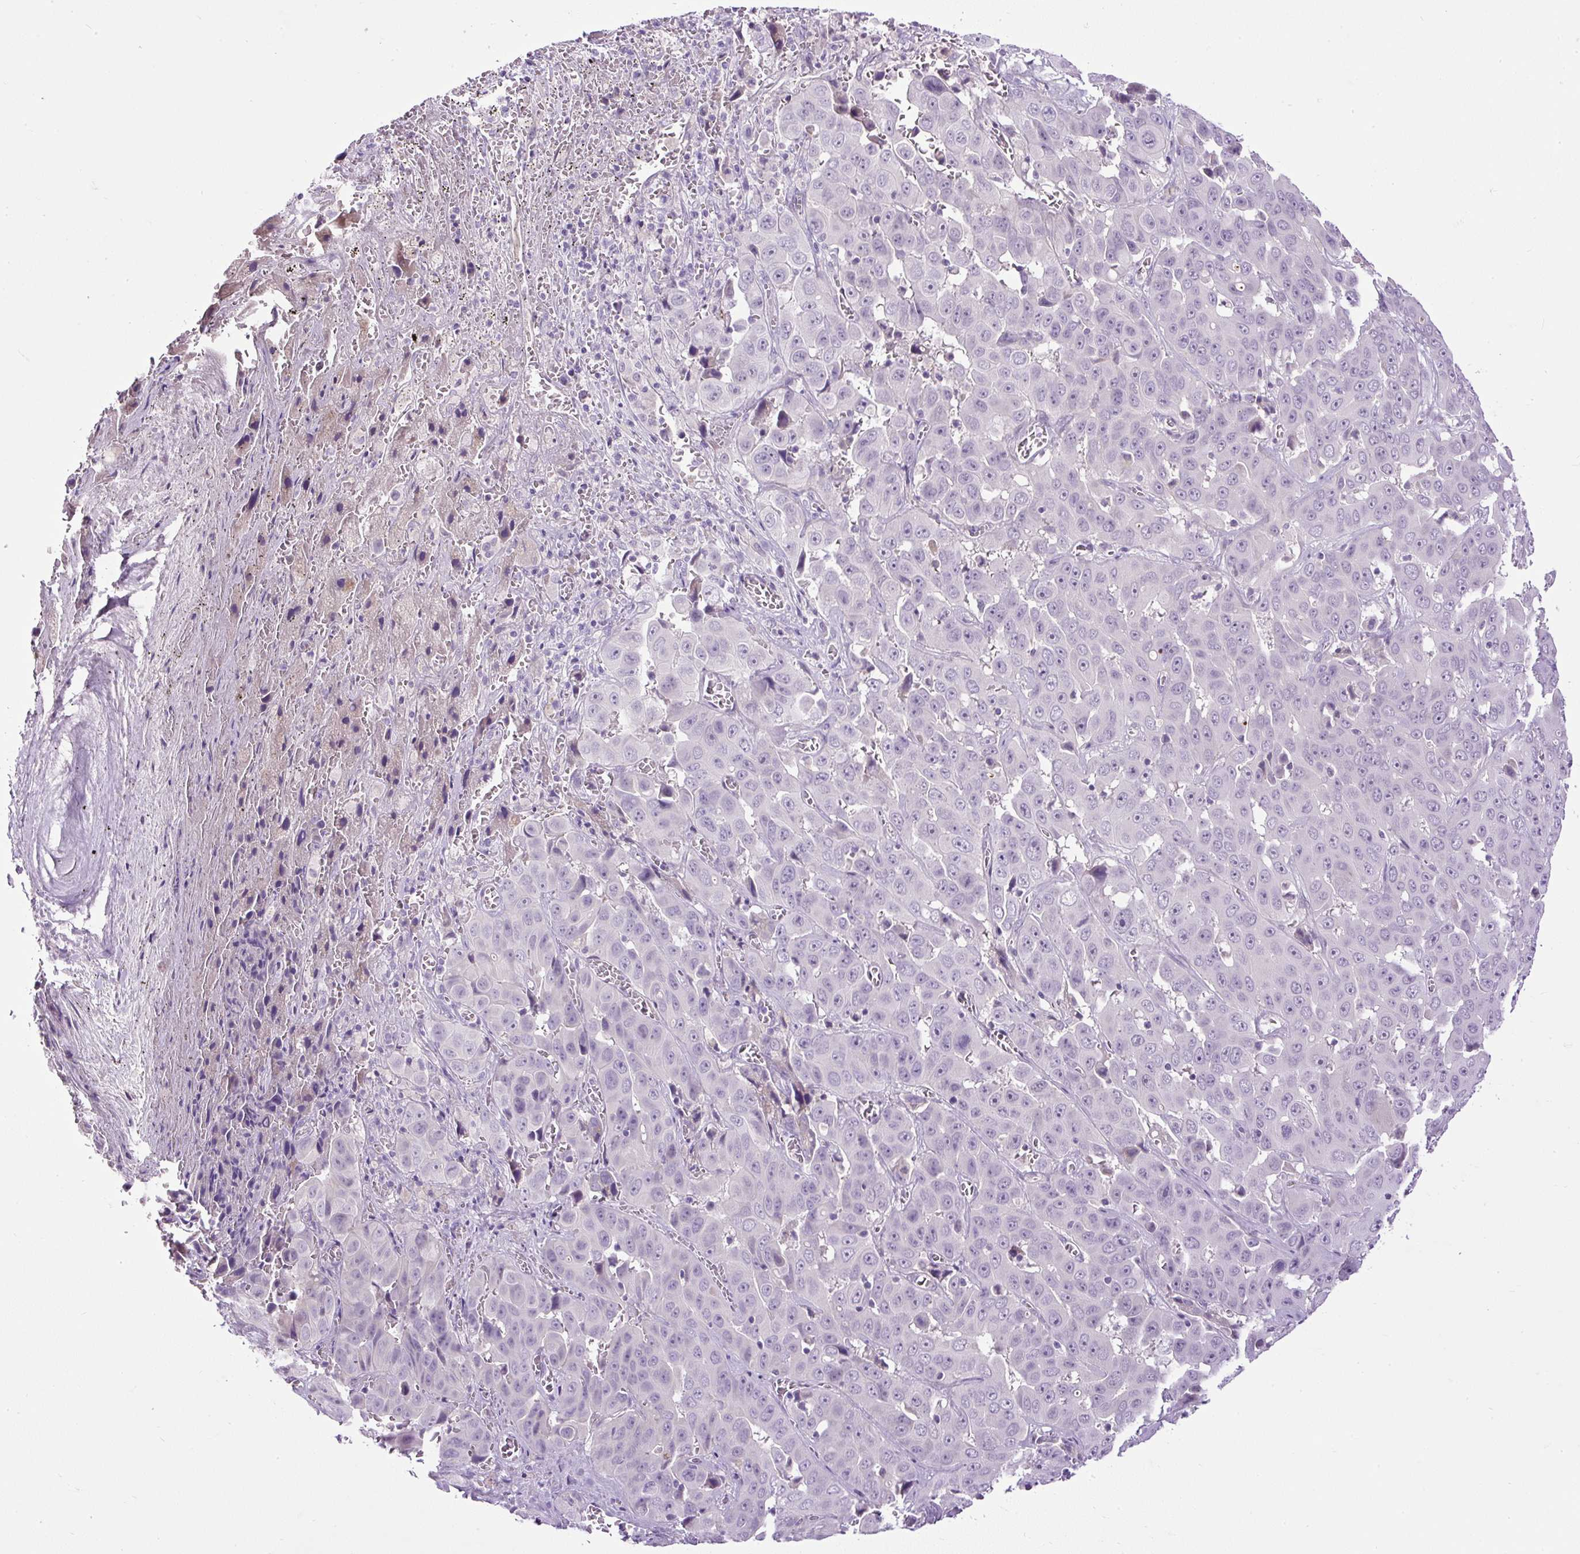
{"staining": {"intensity": "negative", "quantity": "none", "location": "none"}, "tissue": "liver cancer", "cell_type": "Tumor cells", "image_type": "cancer", "snomed": [{"axis": "morphology", "description": "Cholangiocarcinoma"}, {"axis": "topography", "description": "Liver"}], "caption": "This micrograph is of liver cancer stained with IHC to label a protein in brown with the nuclei are counter-stained blue. There is no staining in tumor cells. (DAB (3,3'-diaminobenzidine) immunohistochemistry with hematoxylin counter stain).", "gene": "LEFTY2", "patient": {"sex": "female", "age": 52}}